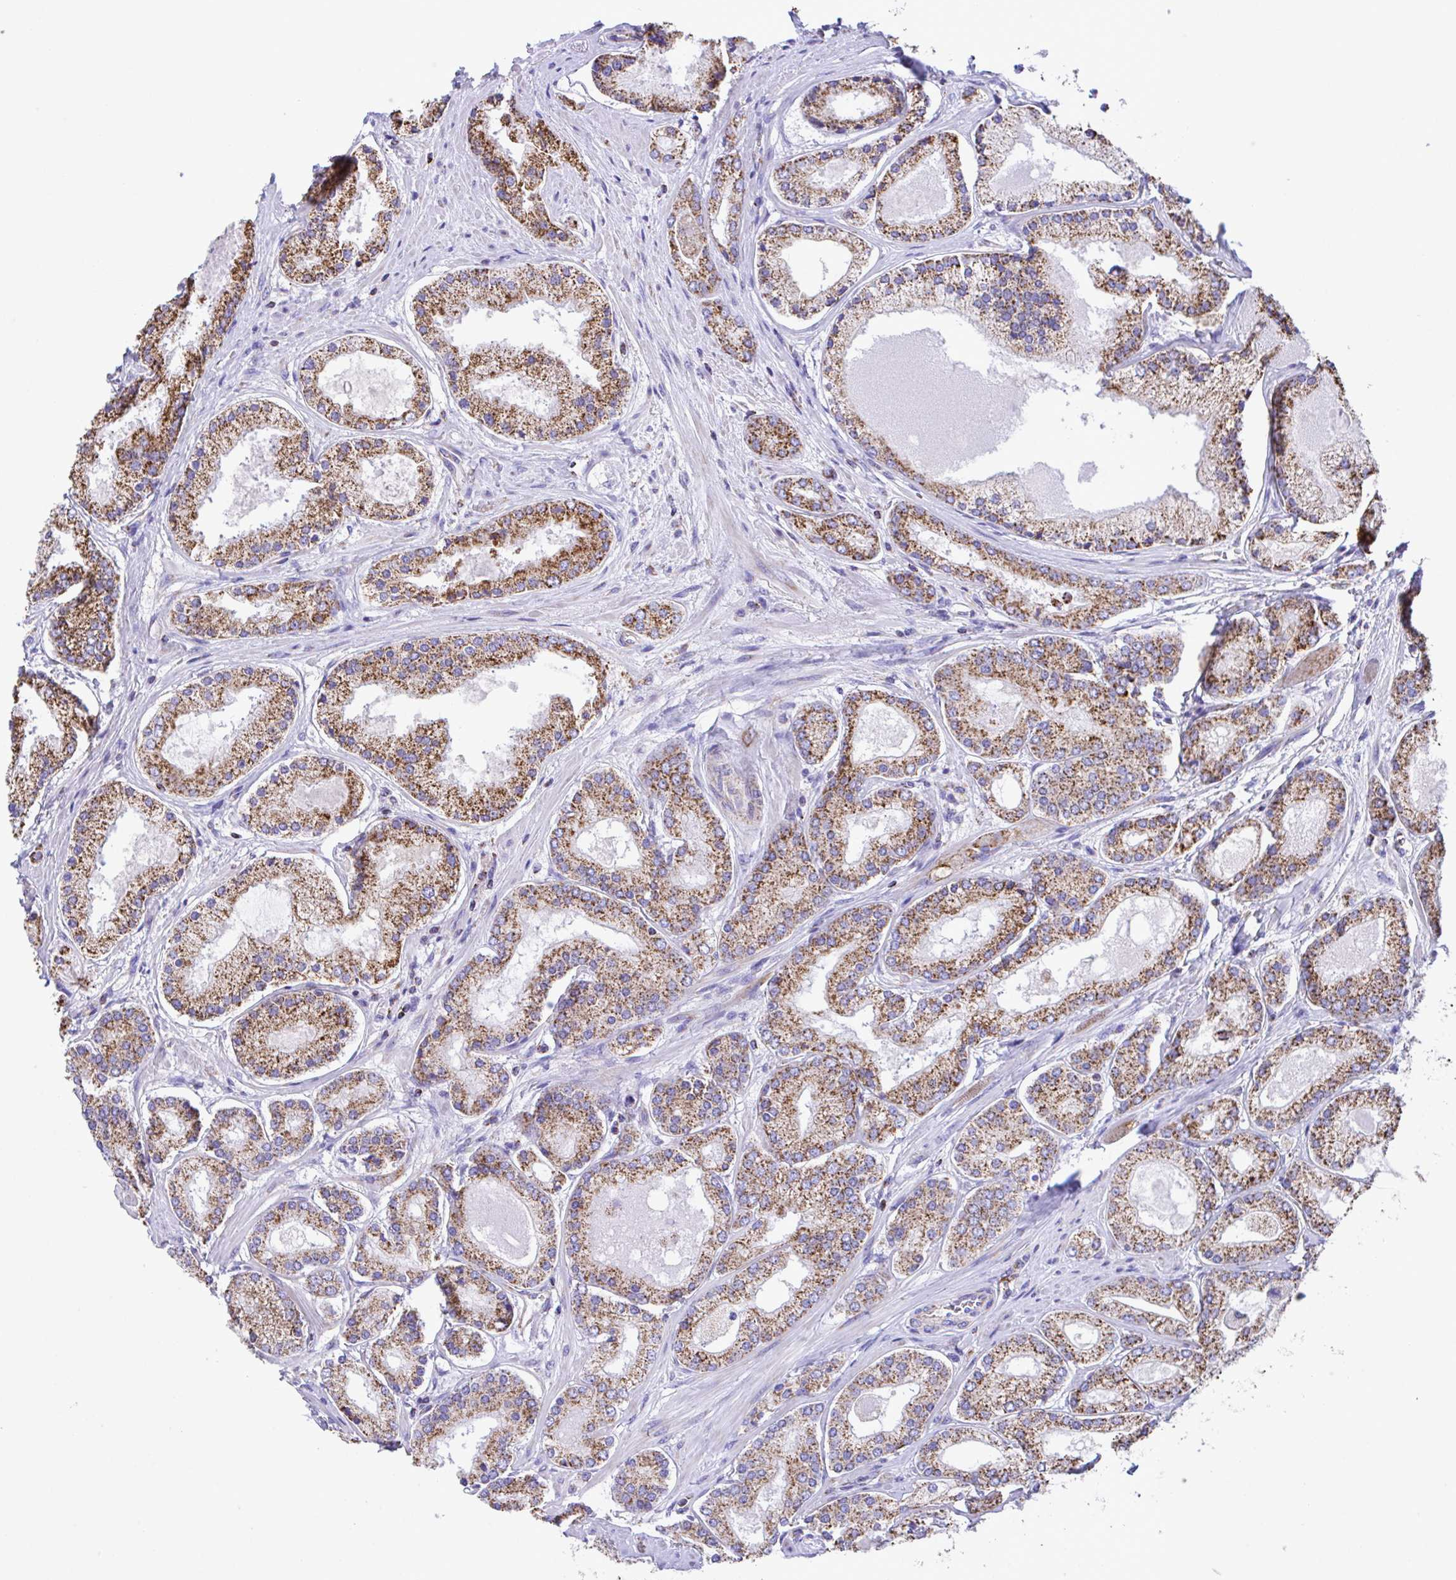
{"staining": {"intensity": "strong", "quantity": ">75%", "location": "cytoplasmic/membranous"}, "tissue": "prostate cancer", "cell_type": "Tumor cells", "image_type": "cancer", "snomed": [{"axis": "morphology", "description": "Adenocarcinoma, High grade"}, {"axis": "topography", "description": "Prostate"}], "caption": "High-magnification brightfield microscopy of prostate cancer stained with DAB (brown) and counterstained with hematoxylin (blue). tumor cells exhibit strong cytoplasmic/membranous expression is identified in about>75% of cells.", "gene": "PCMTD2", "patient": {"sex": "male", "age": 67}}